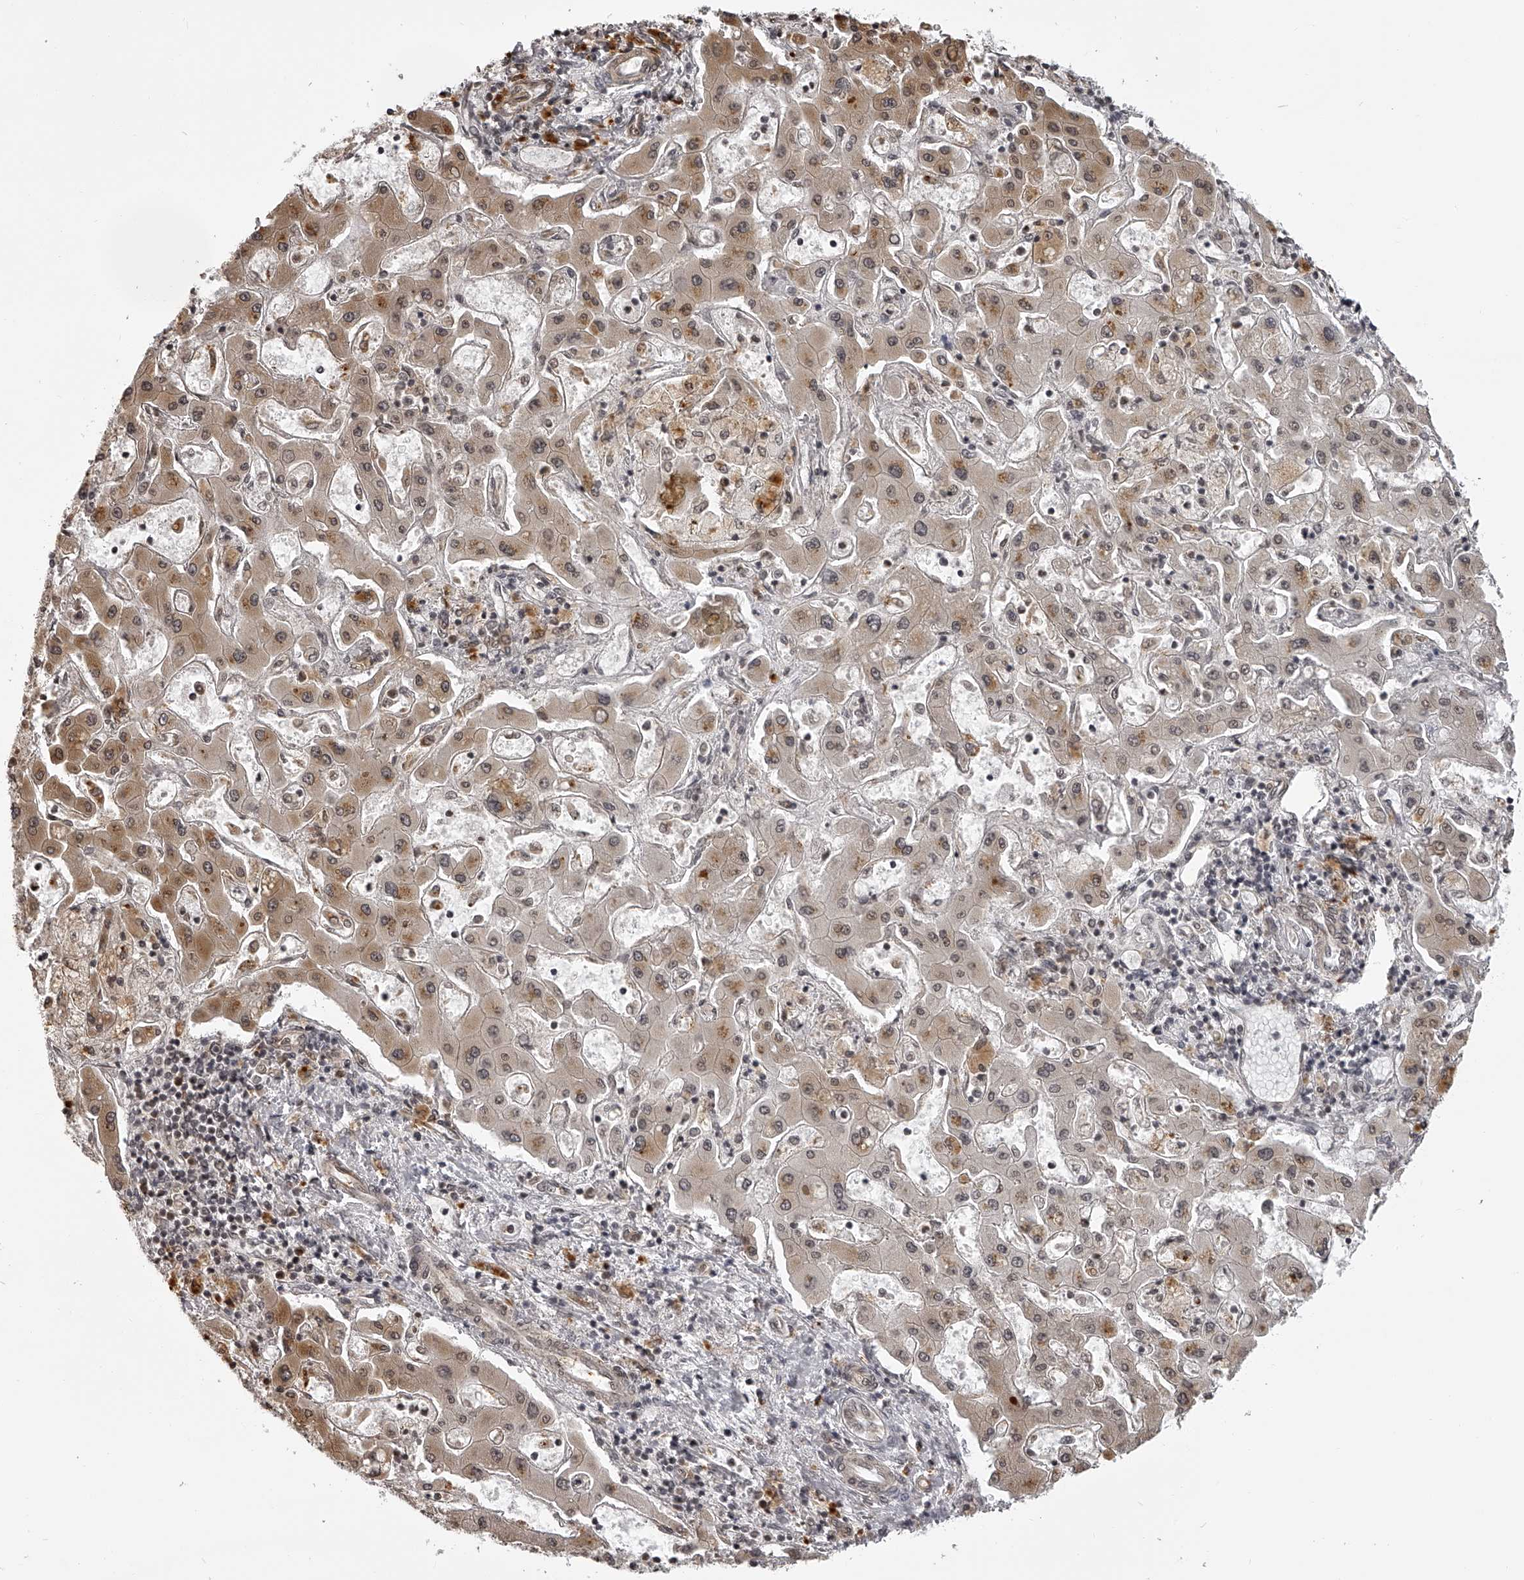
{"staining": {"intensity": "weak", "quantity": "<25%", "location": "cytoplasmic/membranous,nuclear"}, "tissue": "liver cancer", "cell_type": "Tumor cells", "image_type": "cancer", "snomed": [{"axis": "morphology", "description": "Cholangiocarcinoma"}, {"axis": "topography", "description": "Liver"}], "caption": "Immunohistochemistry of liver cholangiocarcinoma shows no staining in tumor cells.", "gene": "ODF2L", "patient": {"sex": "male", "age": 50}}